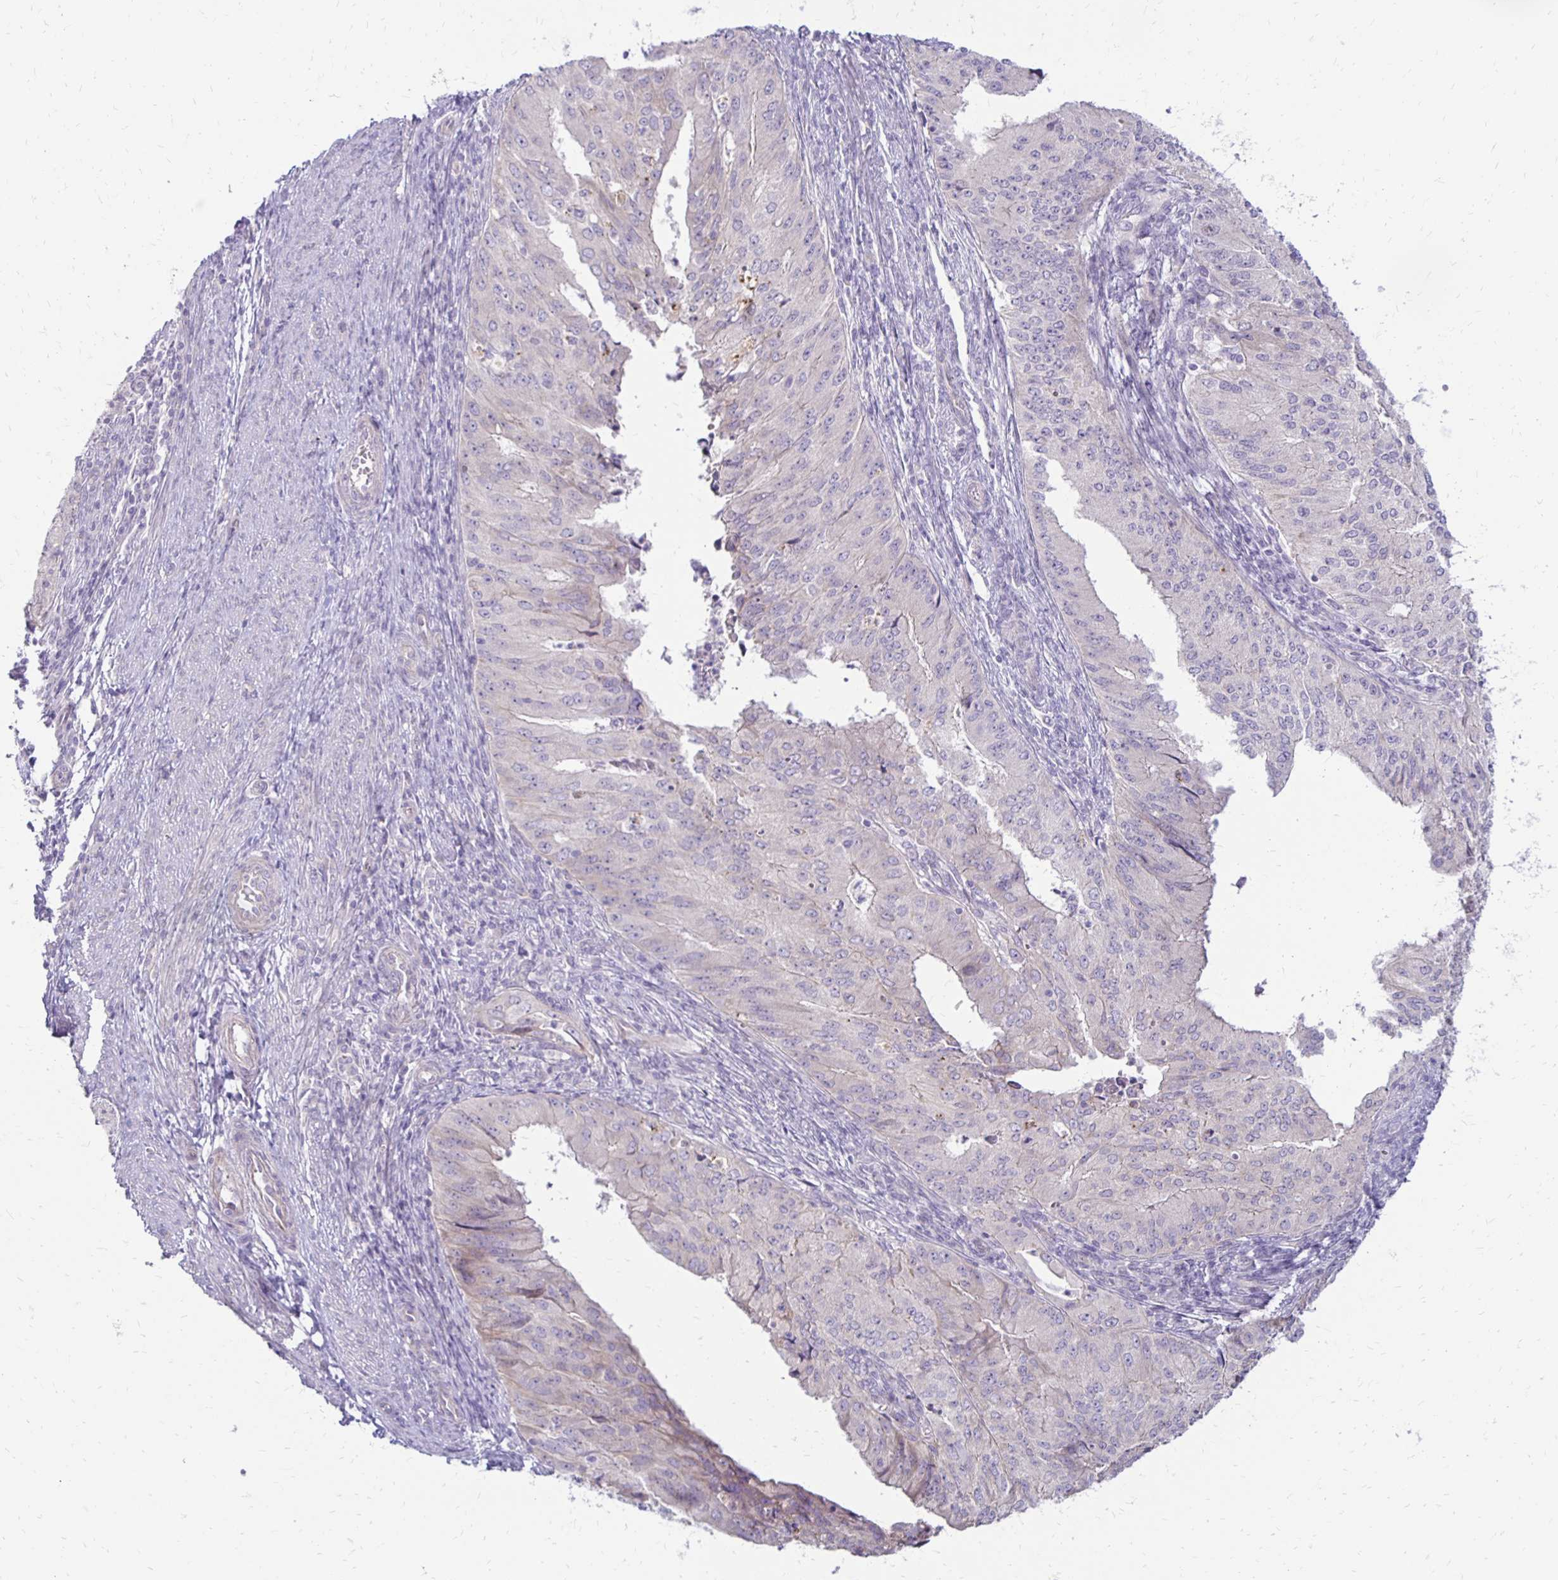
{"staining": {"intensity": "negative", "quantity": "none", "location": "none"}, "tissue": "endometrial cancer", "cell_type": "Tumor cells", "image_type": "cancer", "snomed": [{"axis": "morphology", "description": "Adenocarcinoma, NOS"}, {"axis": "topography", "description": "Endometrium"}], "caption": "High power microscopy image of an immunohistochemistry (IHC) micrograph of endometrial cancer, revealing no significant expression in tumor cells.", "gene": "KATNBL1", "patient": {"sex": "female", "age": 50}}